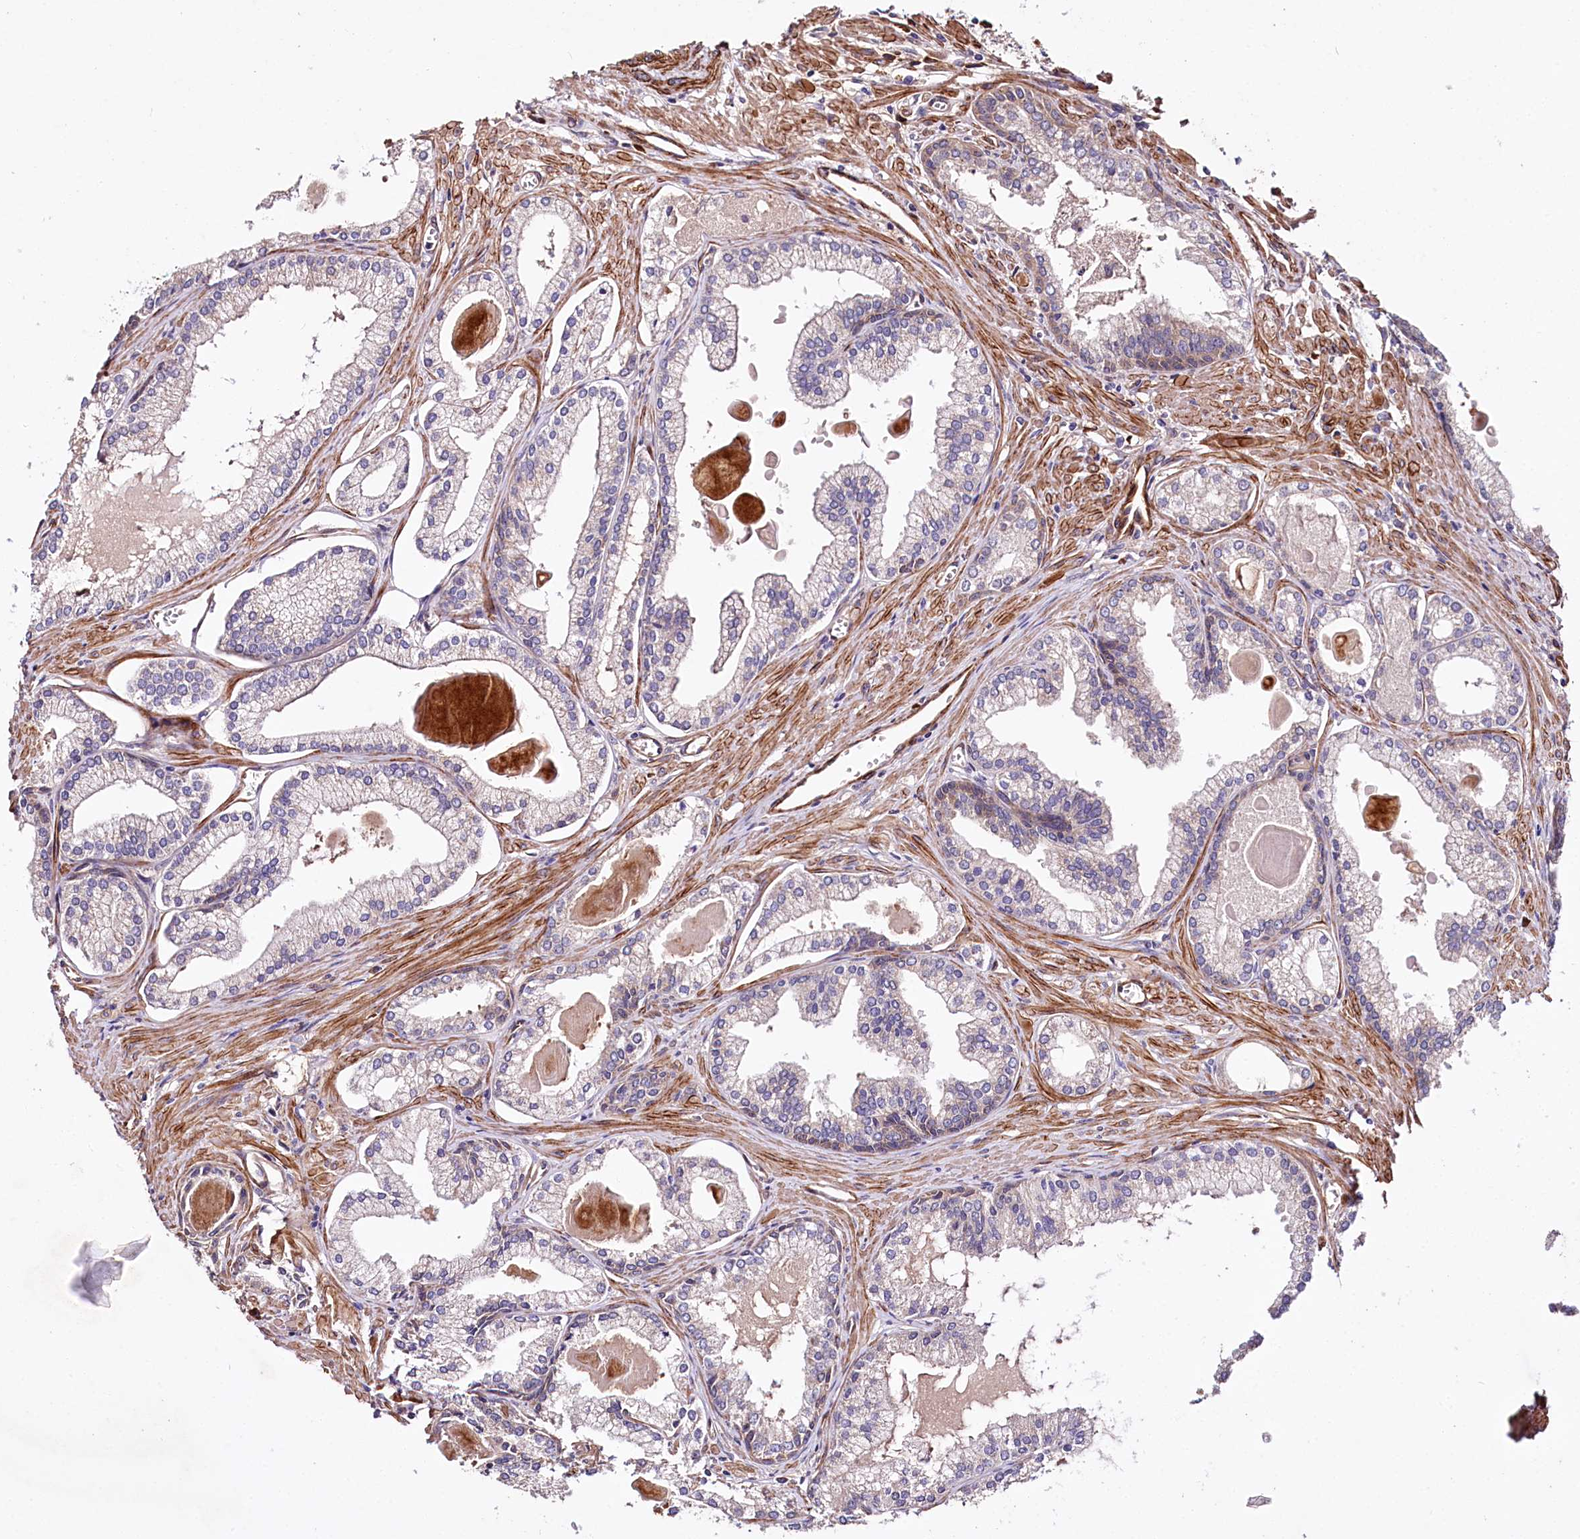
{"staining": {"intensity": "weak", "quantity": "25%-75%", "location": "cytoplasmic/membranous"}, "tissue": "prostate cancer", "cell_type": "Tumor cells", "image_type": "cancer", "snomed": [{"axis": "morphology", "description": "Adenocarcinoma, High grade"}, {"axis": "topography", "description": "Prostate"}], "caption": "A micrograph of human prostate cancer stained for a protein demonstrates weak cytoplasmic/membranous brown staining in tumor cells. (Stains: DAB (3,3'-diaminobenzidine) in brown, nuclei in blue, Microscopy: brightfield microscopy at high magnification).", "gene": "SPATS2", "patient": {"sex": "male", "age": 68}}